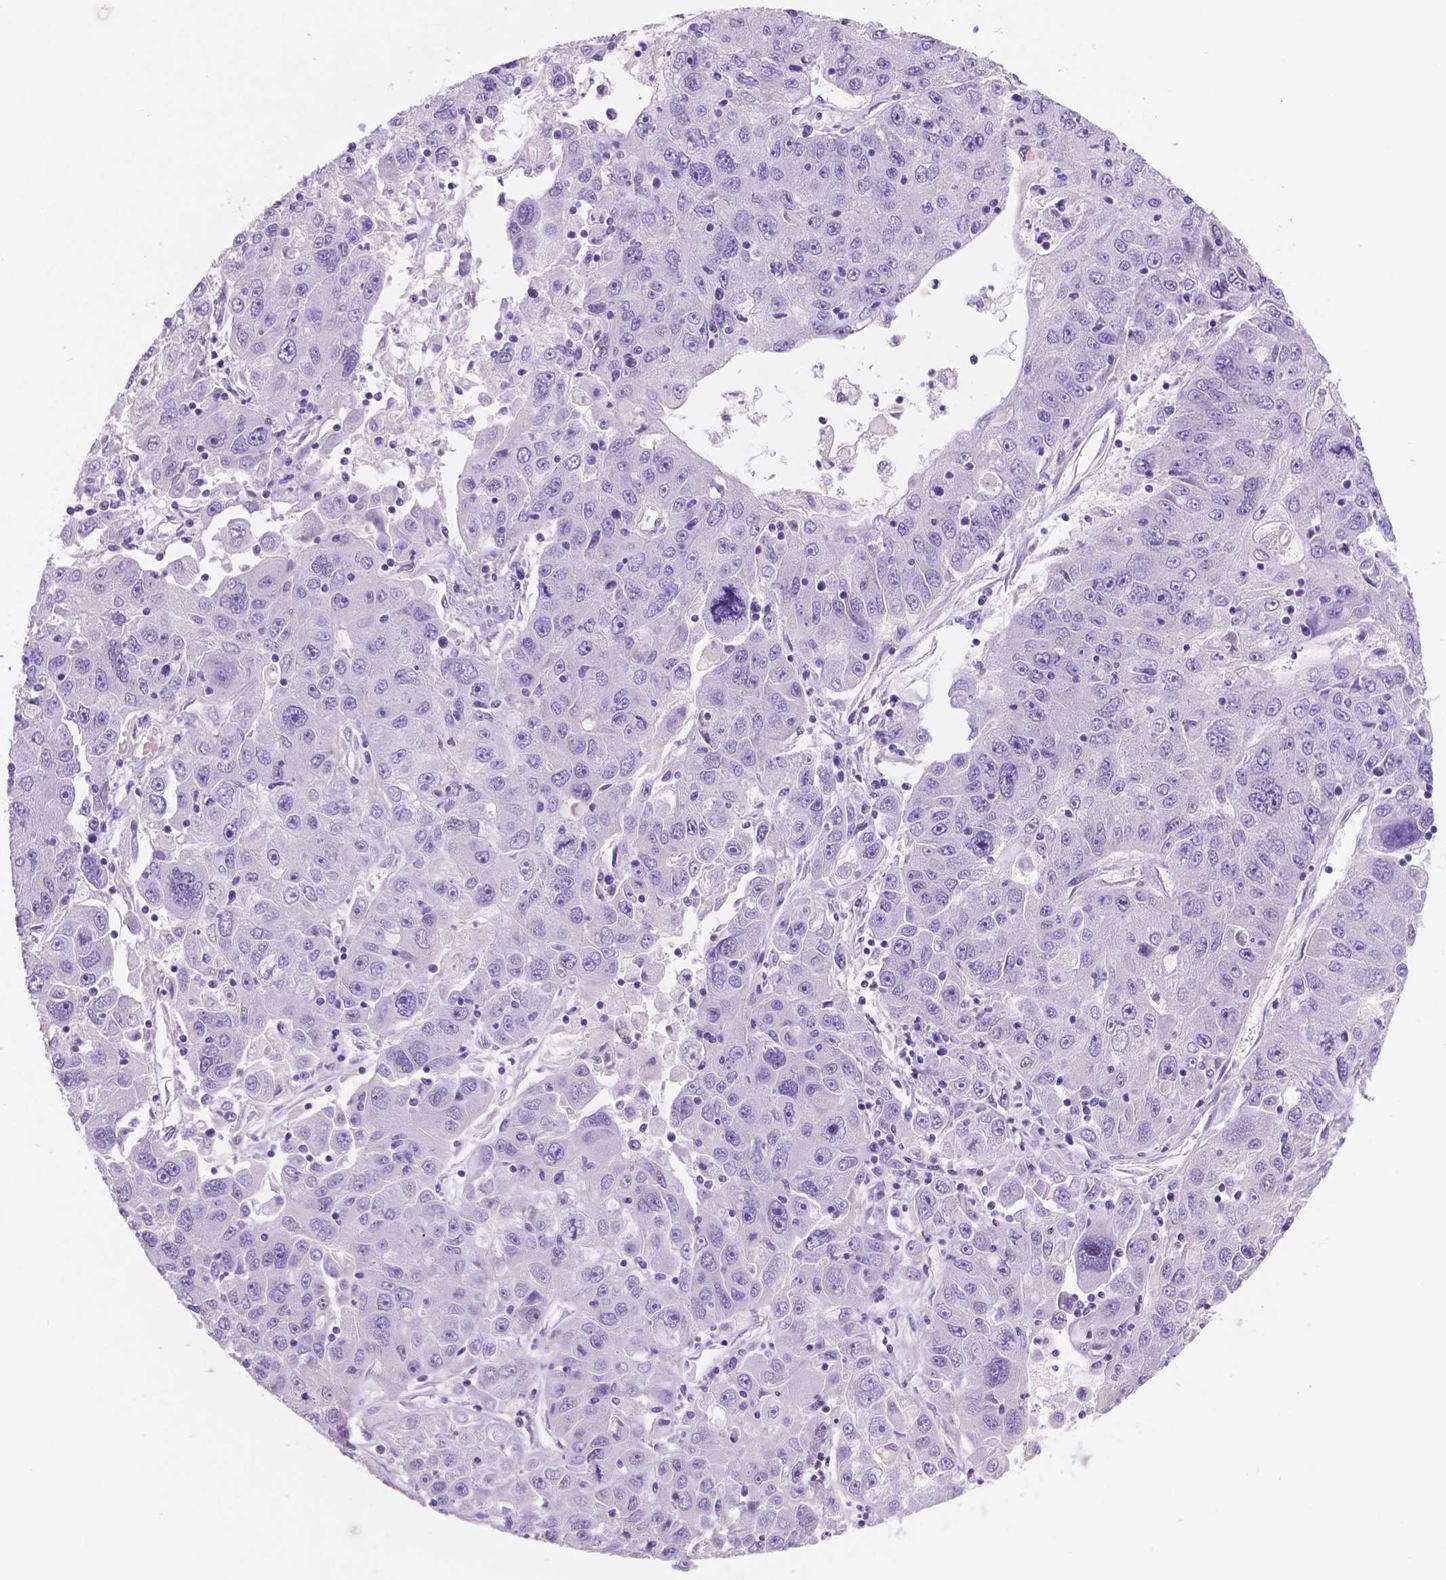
{"staining": {"intensity": "negative", "quantity": "none", "location": "none"}, "tissue": "stomach cancer", "cell_type": "Tumor cells", "image_type": "cancer", "snomed": [{"axis": "morphology", "description": "Adenocarcinoma, NOS"}, {"axis": "topography", "description": "Stomach"}], "caption": "This is an IHC photomicrograph of human stomach cancer. There is no staining in tumor cells.", "gene": "EBLN2", "patient": {"sex": "male", "age": 56}}